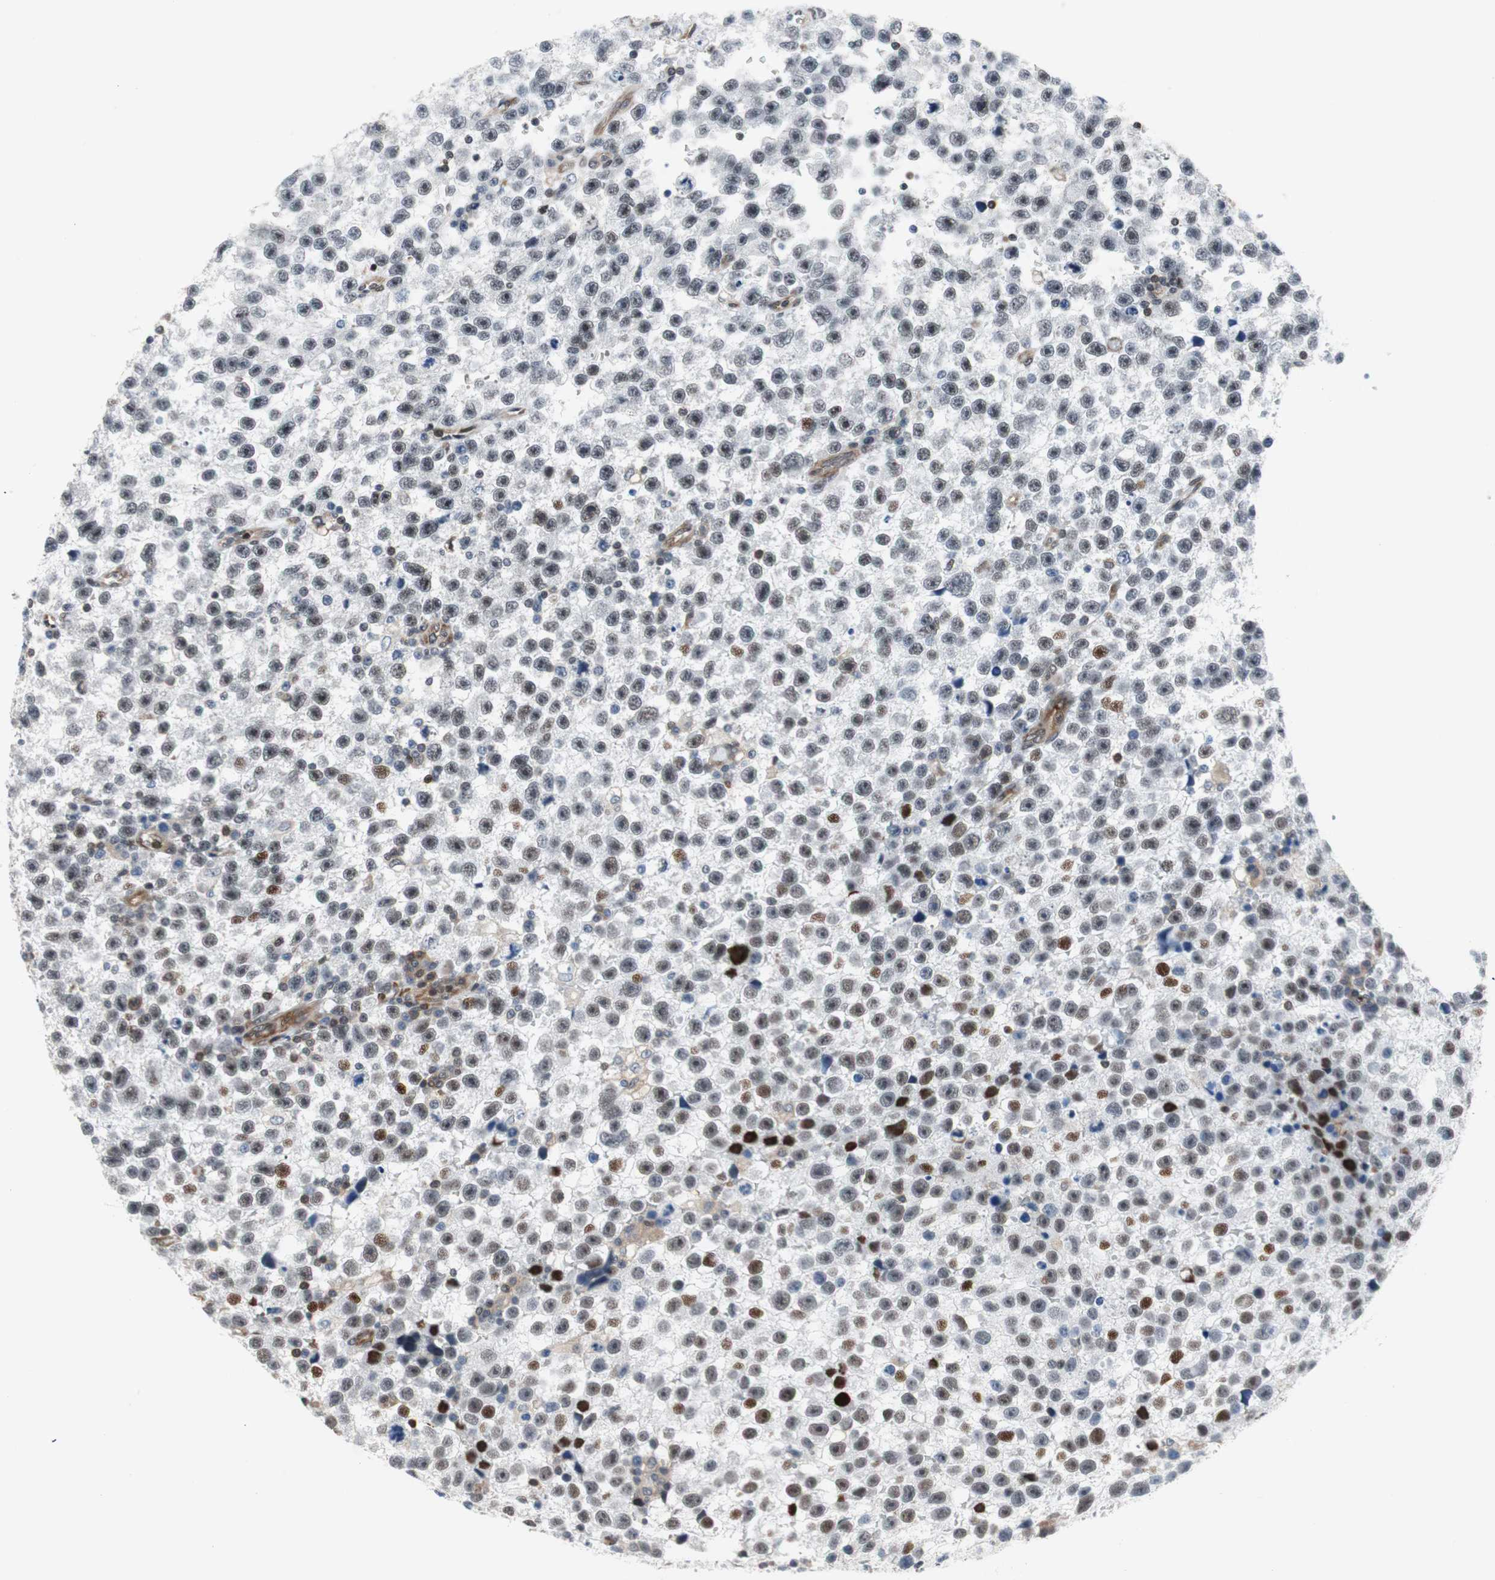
{"staining": {"intensity": "negative", "quantity": "none", "location": "none"}, "tissue": "testis cancer", "cell_type": "Tumor cells", "image_type": "cancer", "snomed": [{"axis": "morphology", "description": "Seminoma, NOS"}, {"axis": "topography", "description": "Testis"}], "caption": "The histopathology image exhibits no staining of tumor cells in testis cancer (seminoma). (Stains: DAB (3,3'-diaminobenzidine) immunohistochemistry with hematoxylin counter stain, Microscopy: brightfield microscopy at high magnification).", "gene": "ZNF512B", "patient": {"sex": "male", "age": 33}}